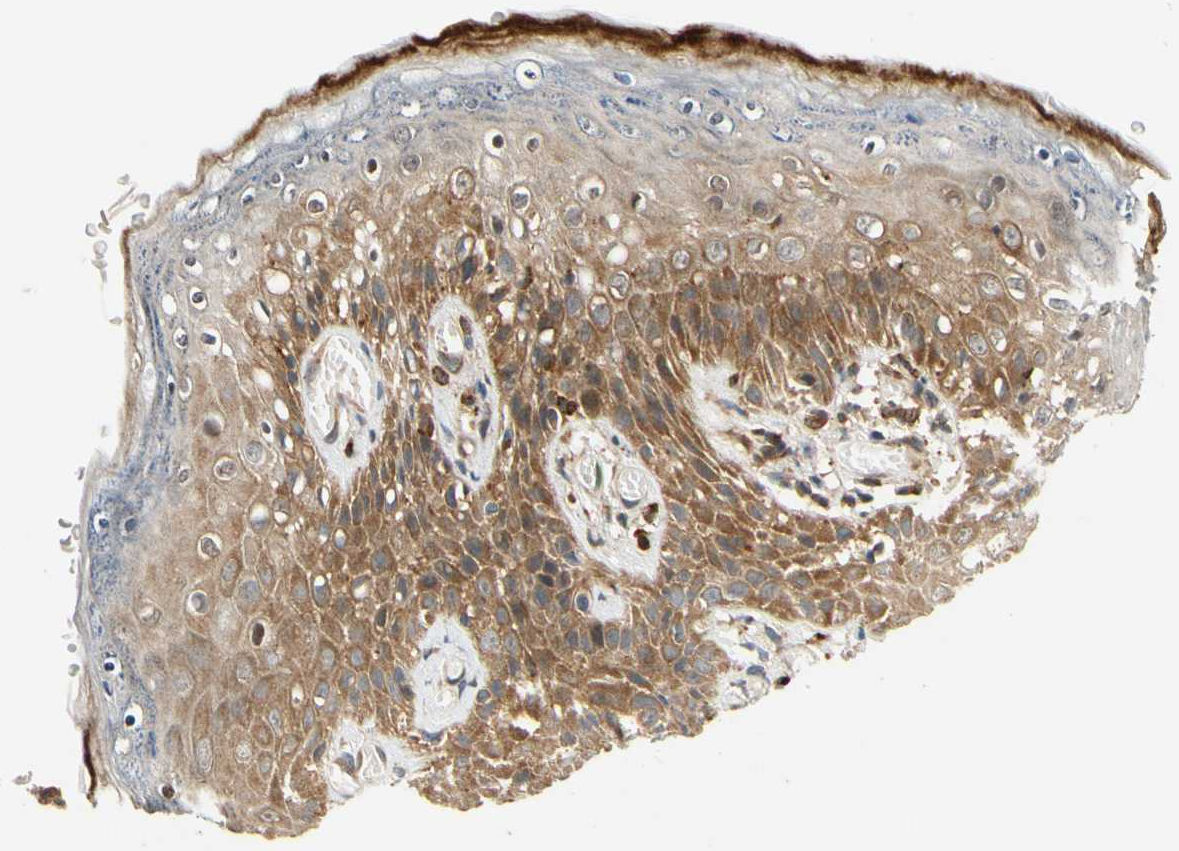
{"staining": {"intensity": "strong", "quantity": ">75%", "location": "cytoplasmic/membranous"}, "tissue": "skin", "cell_type": "Epidermal cells", "image_type": "normal", "snomed": [{"axis": "morphology", "description": "Normal tissue, NOS"}, {"axis": "topography", "description": "Anal"}], "caption": "IHC staining of benign skin, which reveals high levels of strong cytoplasmic/membranous staining in approximately >75% of epidermal cells indicating strong cytoplasmic/membranous protein staining. The staining was performed using DAB (3,3'-diaminobenzidine) (brown) for protein detection and nuclei were counterstained in hematoxylin (blue).", "gene": "ANKHD1", "patient": {"sex": "female", "age": 46}}